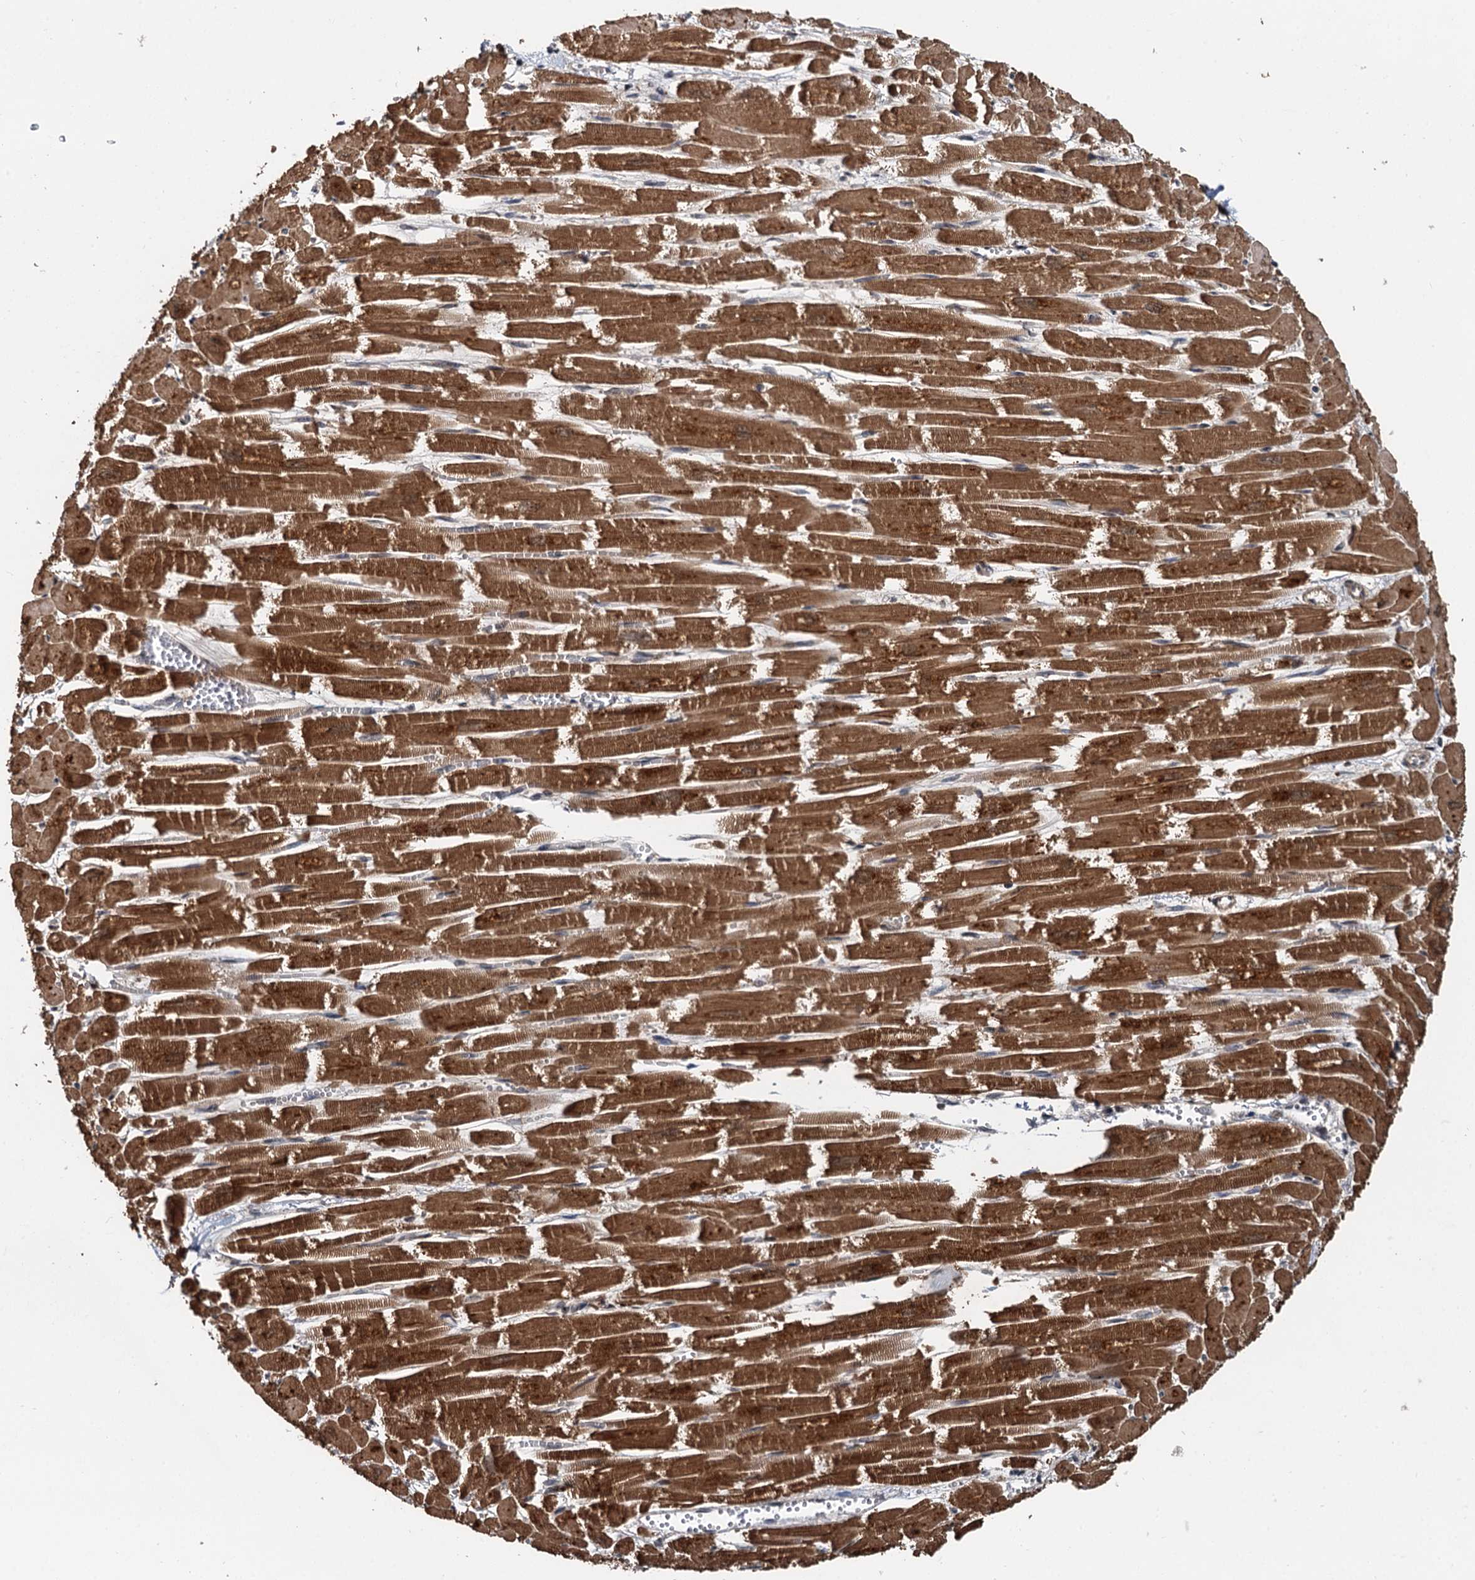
{"staining": {"intensity": "strong", "quantity": ">75%", "location": "cytoplasmic/membranous"}, "tissue": "heart muscle", "cell_type": "Cardiomyocytes", "image_type": "normal", "snomed": [{"axis": "morphology", "description": "Normal tissue, NOS"}, {"axis": "topography", "description": "Heart"}], "caption": "Protein staining of normal heart muscle demonstrates strong cytoplasmic/membranous expression in about >75% of cardiomyocytes. Immunohistochemistry stains the protein in brown and the nuclei are stained blue.", "gene": "STUB1", "patient": {"sex": "male", "age": 54}}